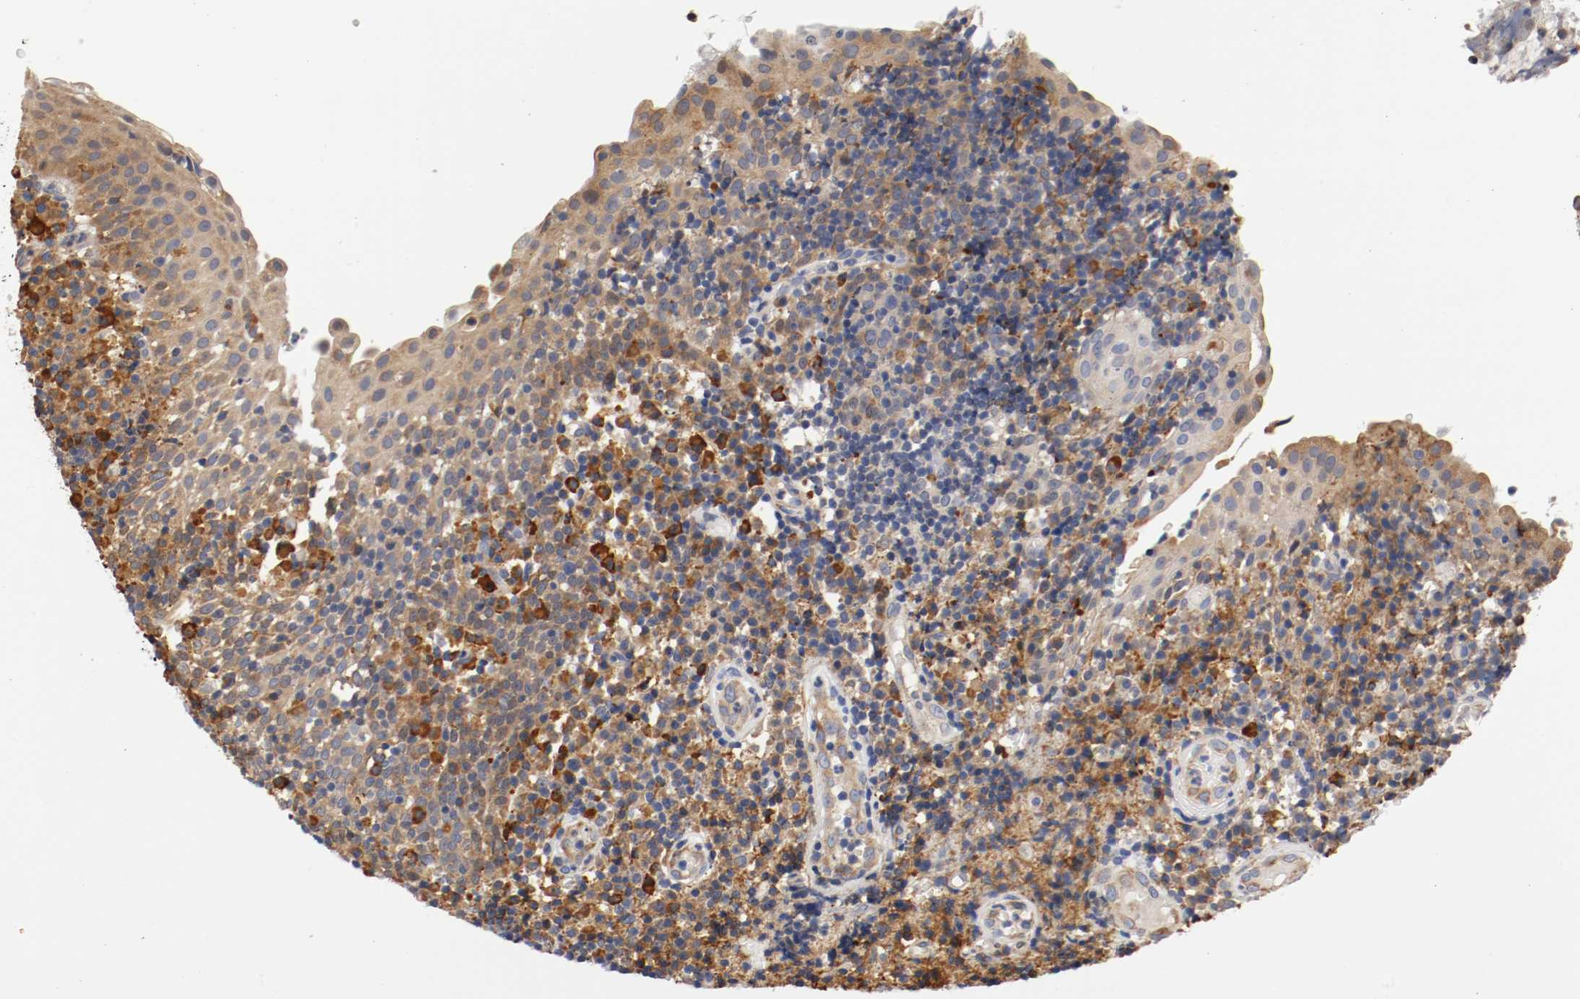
{"staining": {"intensity": "negative", "quantity": "none", "location": "none"}, "tissue": "tonsil", "cell_type": "Germinal center cells", "image_type": "normal", "snomed": [{"axis": "morphology", "description": "Normal tissue, NOS"}, {"axis": "topography", "description": "Tonsil"}], "caption": "Micrograph shows no protein staining in germinal center cells of unremarkable tonsil.", "gene": "TNFSF12", "patient": {"sex": "female", "age": 40}}